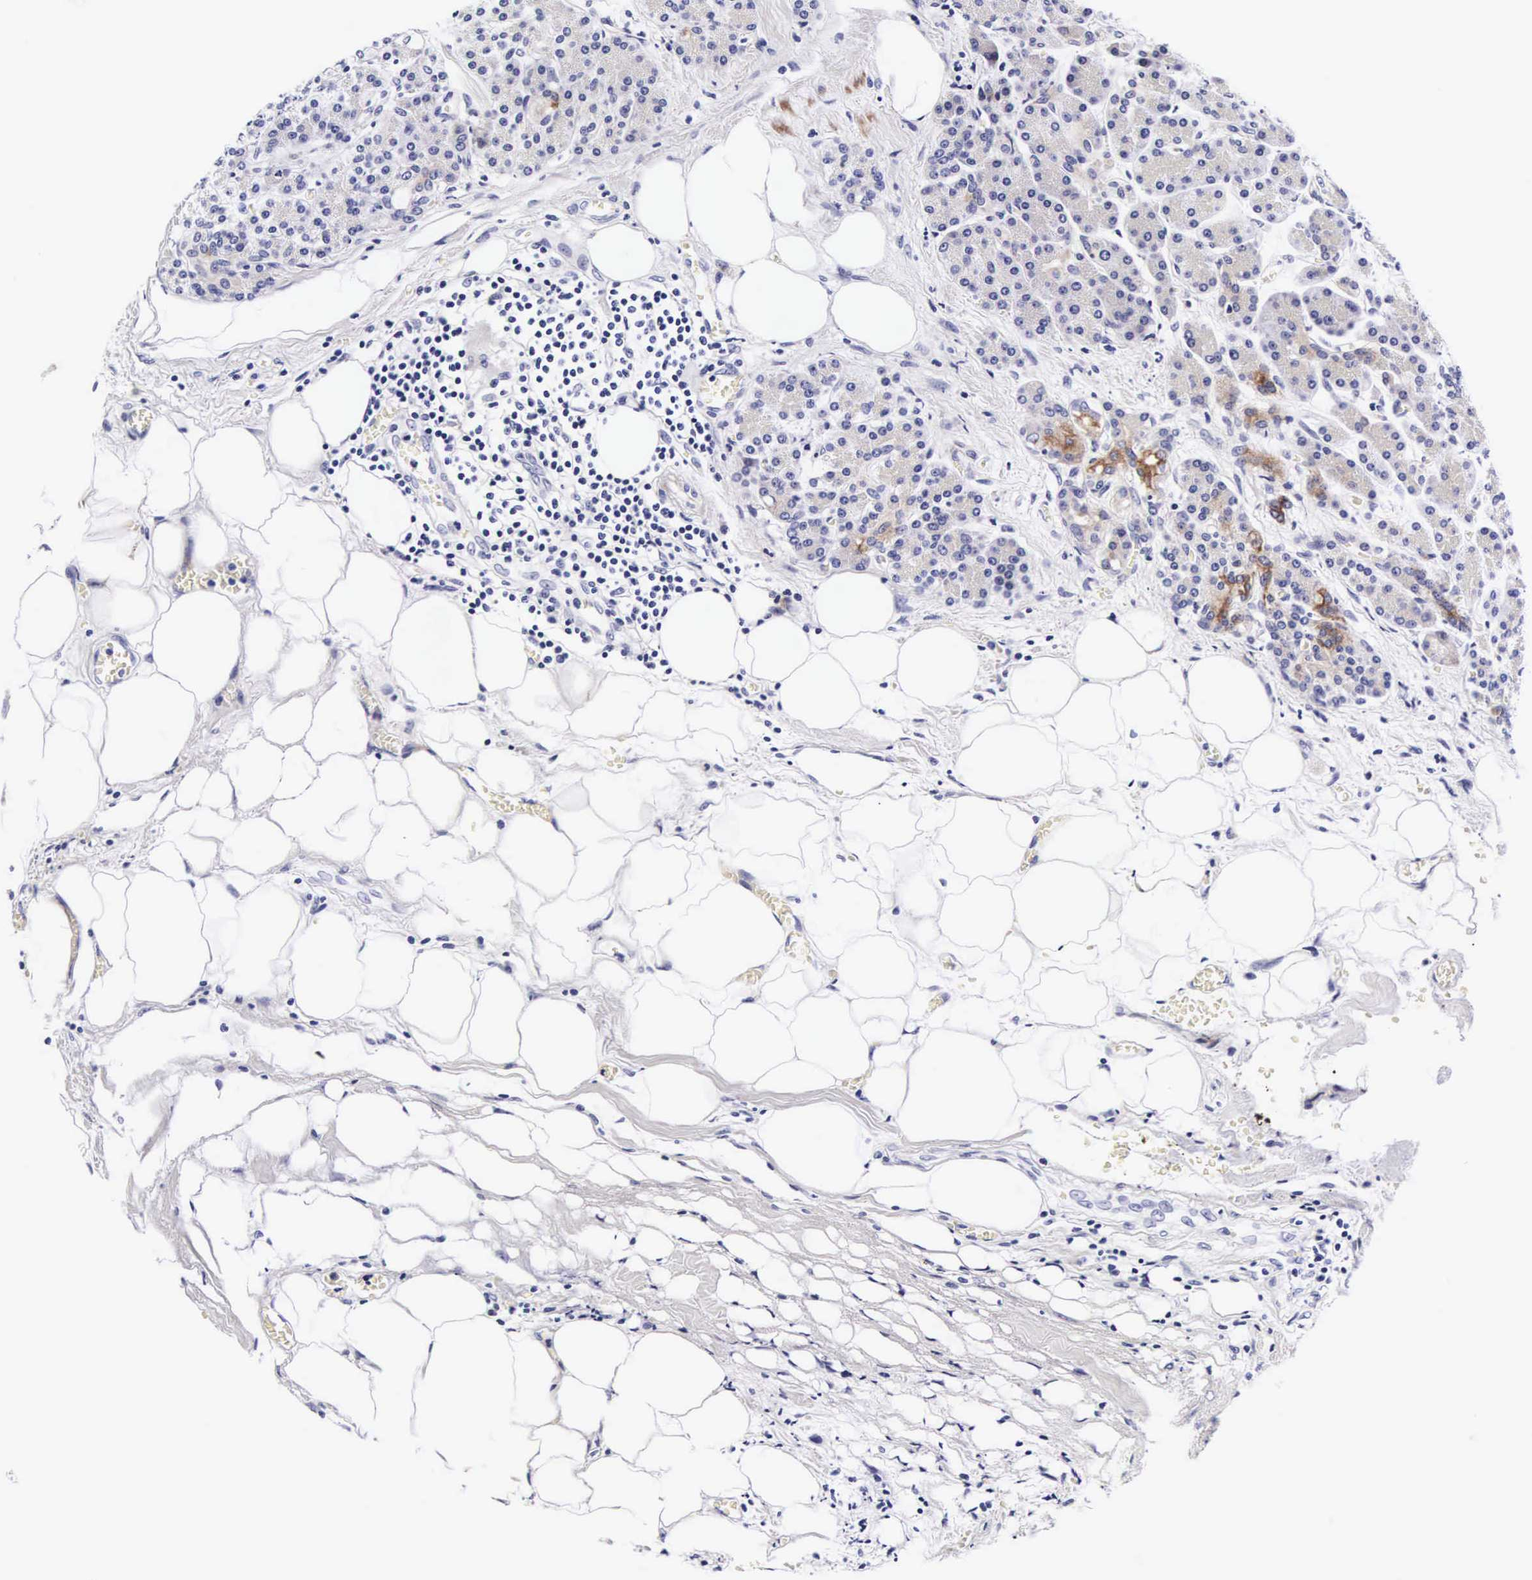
{"staining": {"intensity": "negative", "quantity": "none", "location": "none"}, "tissue": "pancreas", "cell_type": "Exocrine glandular cells", "image_type": "normal", "snomed": [{"axis": "morphology", "description": "Normal tissue, NOS"}, {"axis": "topography", "description": "Pancreas"}], "caption": "IHC histopathology image of benign pancreas: human pancreas stained with DAB shows no significant protein expression in exocrine glandular cells.", "gene": "UPRT", "patient": {"sex": "male", "age": 73}}